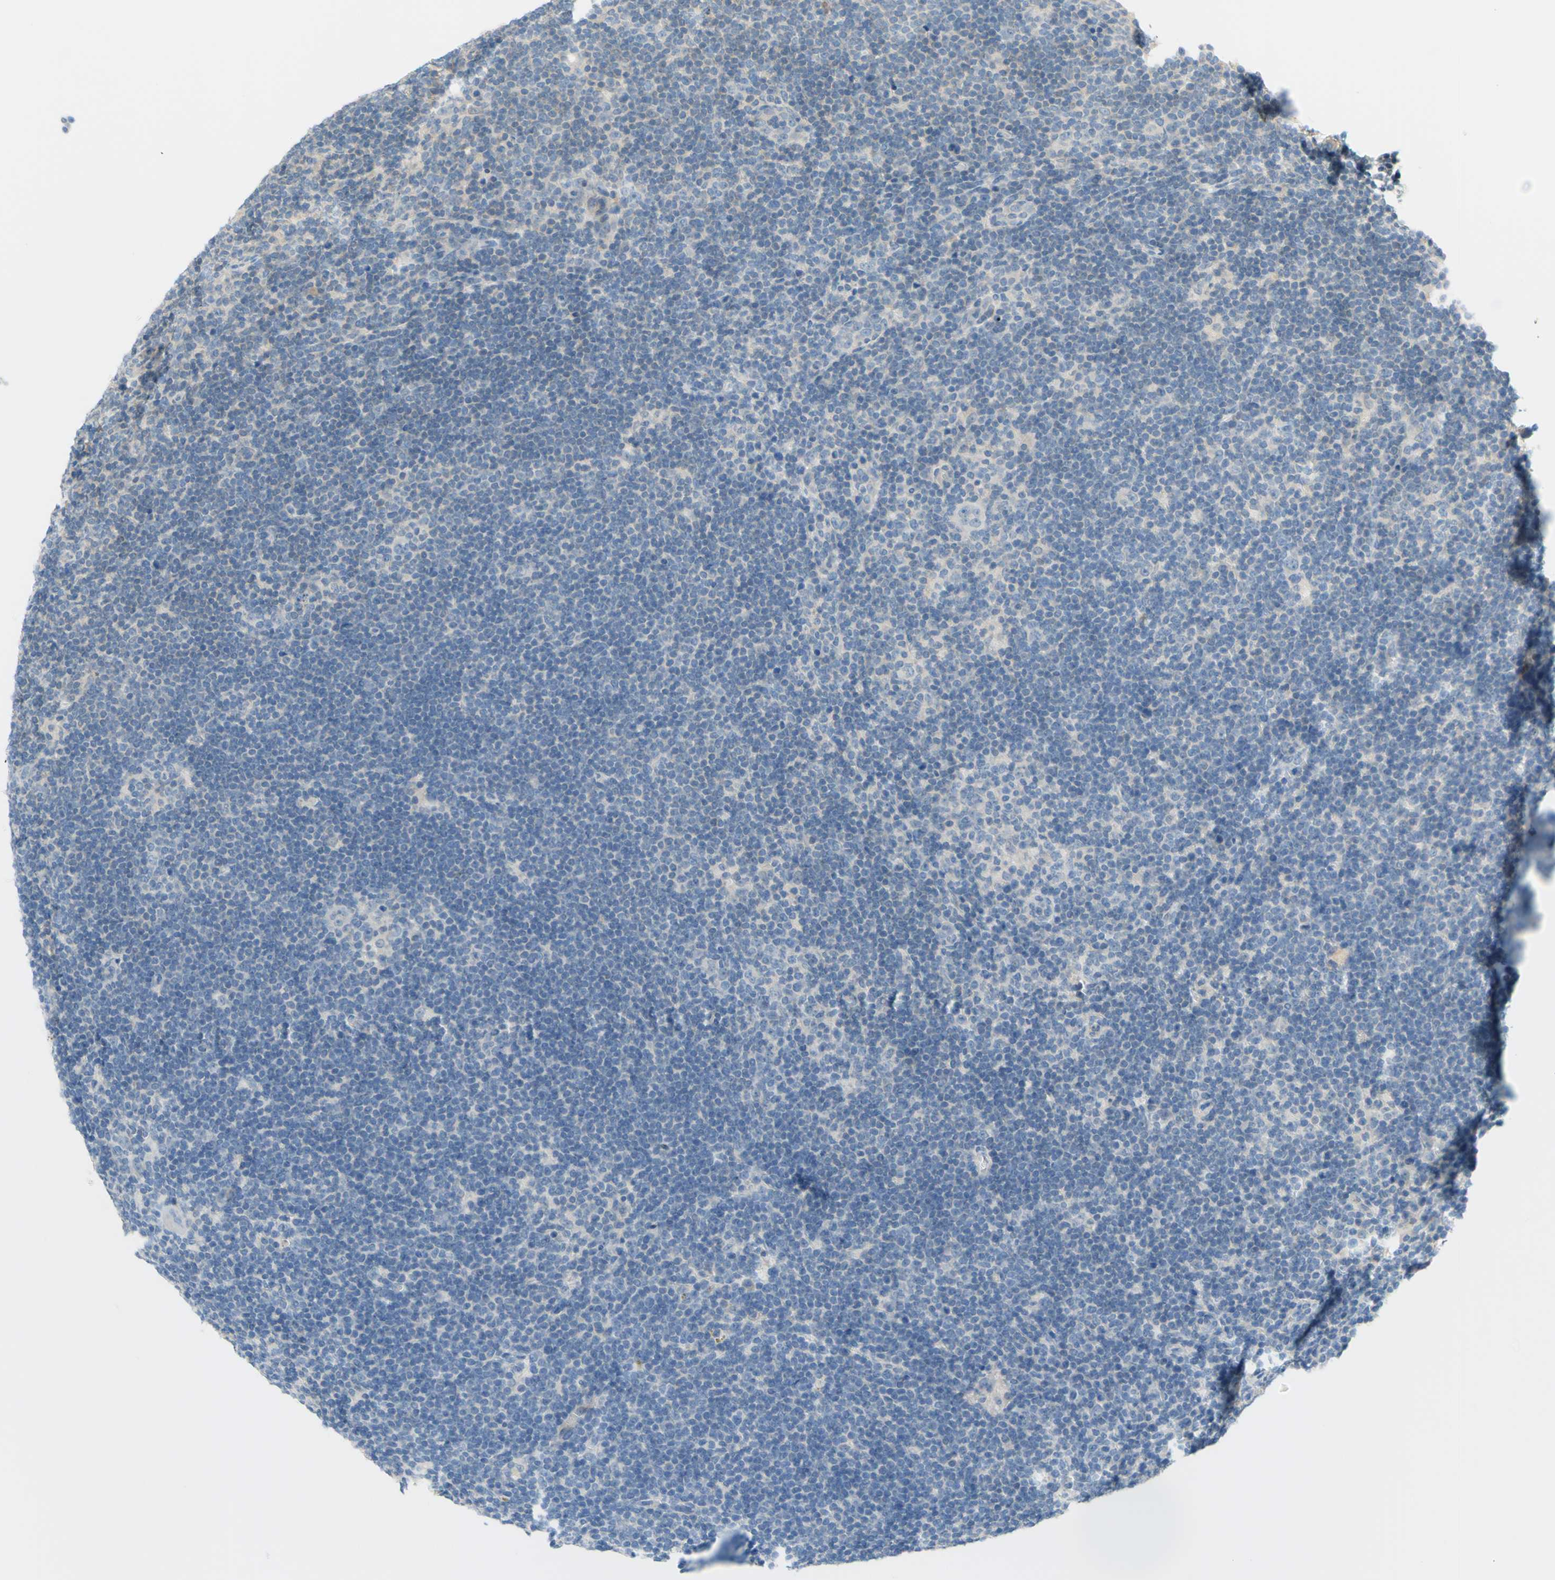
{"staining": {"intensity": "negative", "quantity": "none", "location": "none"}, "tissue": "lymphoma", "cell_type": "Tumor cells", "image_type": "cancer", "snomed": [{"axis": "morphology", "description": "Hodgkin's disease, NOS"}, {"axis": "topography", "description": "Lymph node"}], "caption": "Immunohistochemical staining of Hodgkin's disease demonstrates no significant staining in tumor cells.", "gene": "PRRG2", "patient": {"sex": "female", "age": 57}}